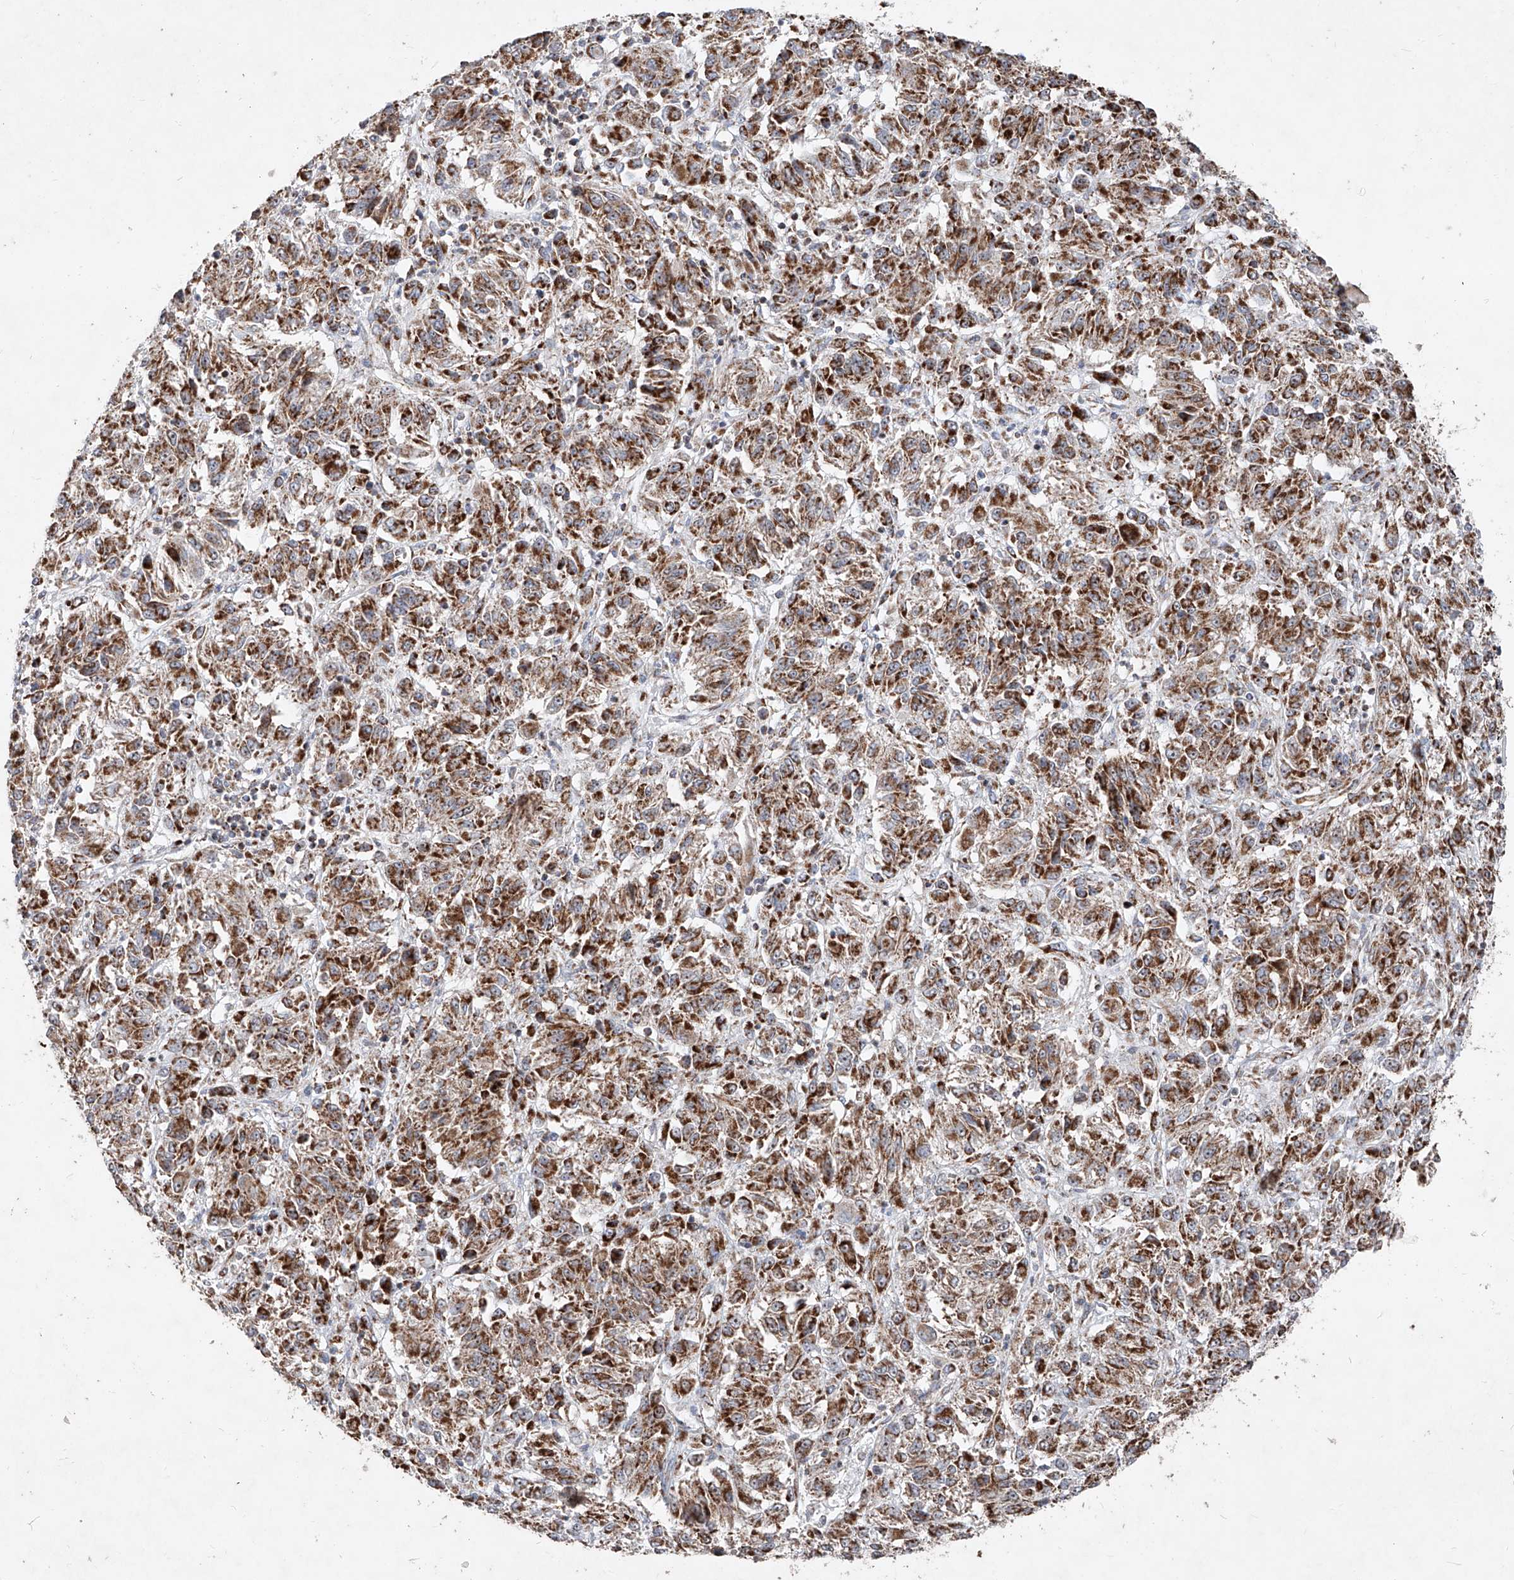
{"staining": {"intensity": "moderate", "quantity": ">75%", "location": "cytoplasmic/membranous"}, "tissue": "melanoma", "cell_type": "Tumor cells", "image_type": "cancer", "snomed": [{"axis": "morphology", "description": "Malignant melanoma, Metastatic site"}, {"axis": "topography", "description": "Lung"}], "caption": "High-magnification brightfield microscopy of malignant melanoma (metastatic site) stained with DAB (brown) and counterstained with hematoxylin (blue). tumor cells exhibit moderate cytoplasmic/membranous expression is appreciated in approximately>75% of cells. (DAB (3,3'-diaminobenzidine) IHC, brown staining for protein, blue staining for nuclei).", "gene": "NDUFB3", "patient": {"sex": "male", "age": 64}}